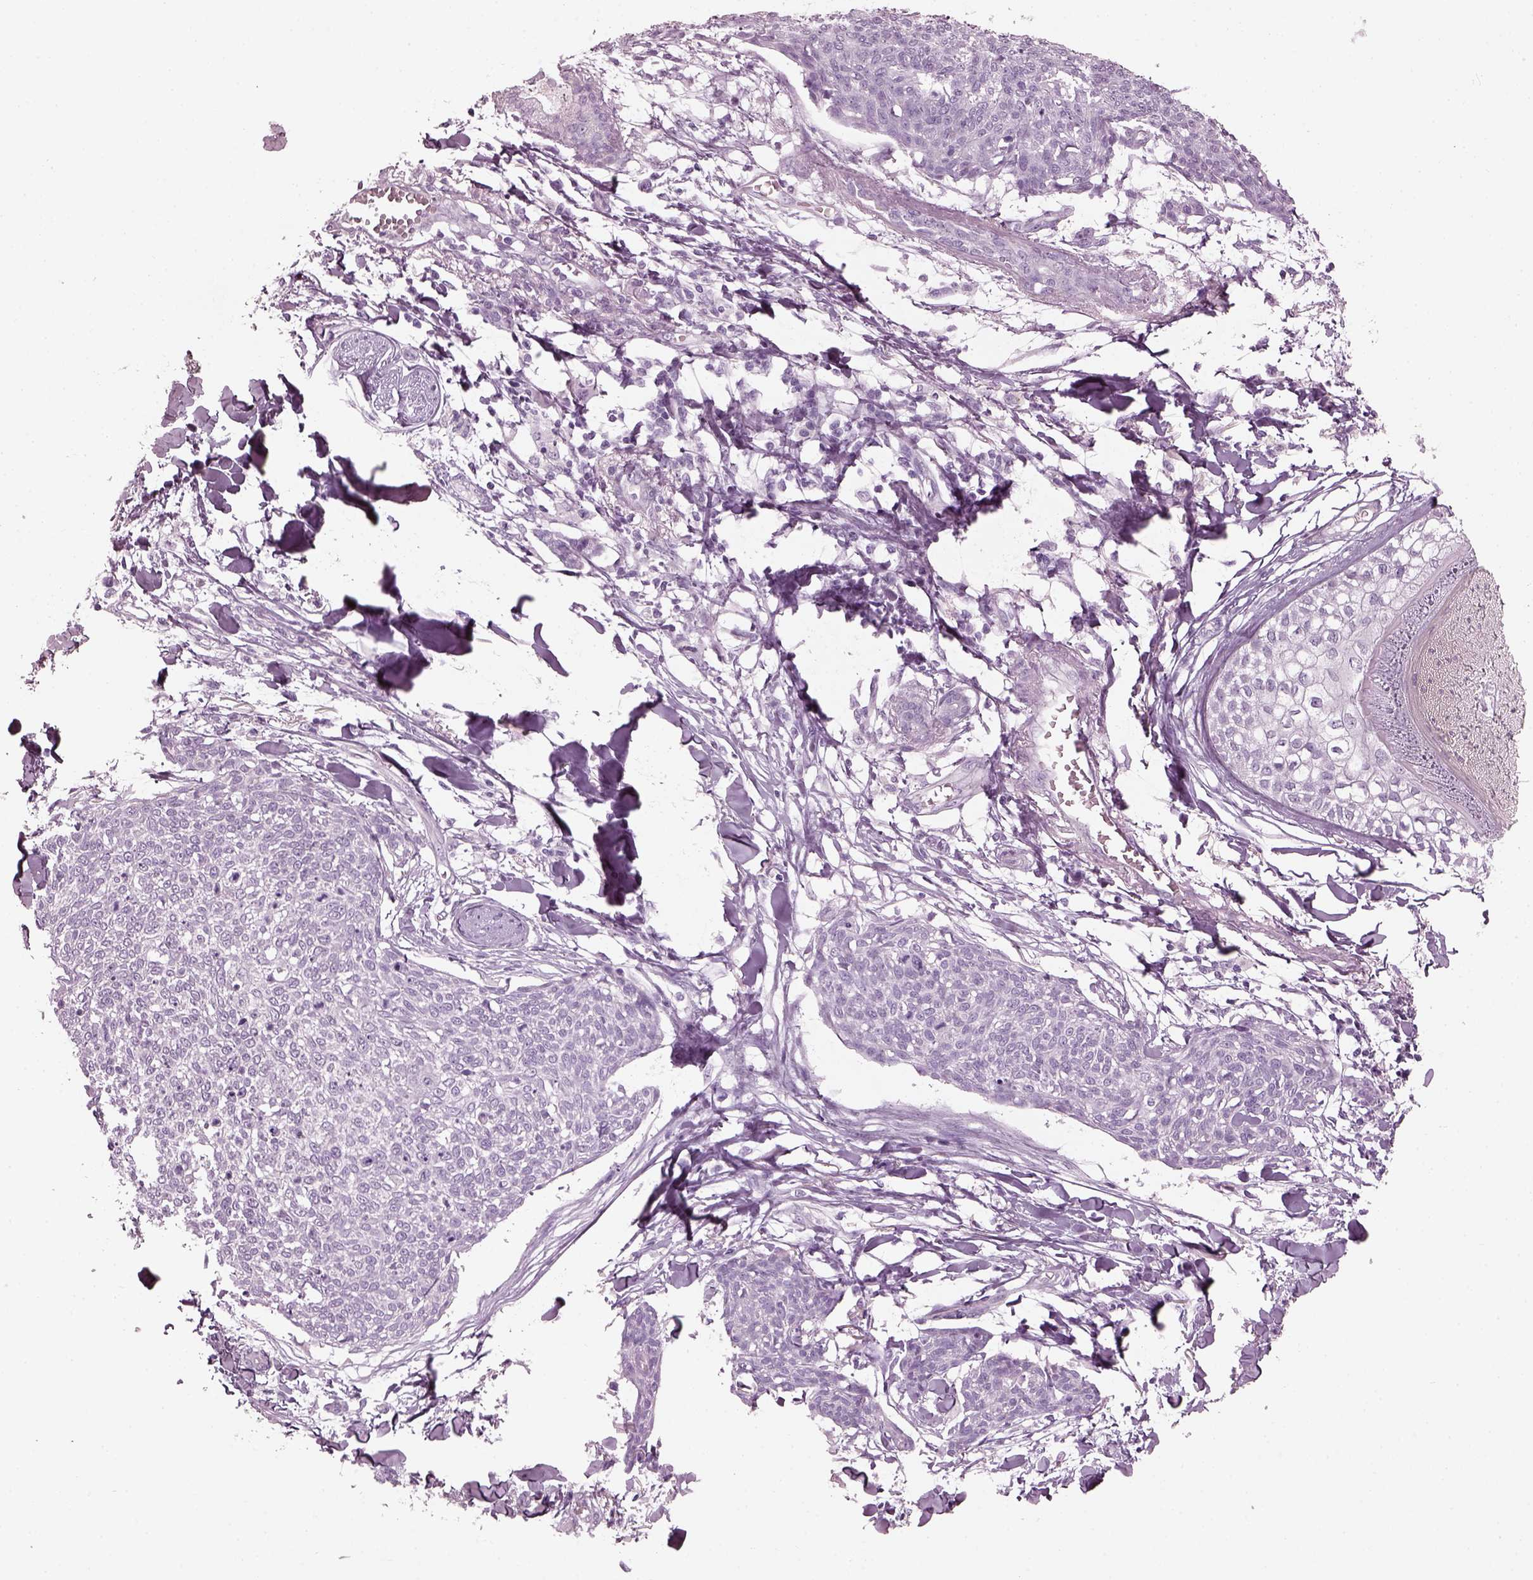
{"staining": {"intensity": "negative", "quantity": "none", "location": "none"}, "tissue": "skin cancer", "cell_type": "Tumor cells", "image_type": "cancer", "snomed": [{"axis": "morphology", "description": "Squamous cell carcinoma, NOS"}, {"axis": "topography", "description": "Skin"}, {"axis": "topography", "description": "Vulva"}], "caption": "Immunohistochemical staining of human skin cancer shows no significant positivity in tumor cells. (DAB immunohistochemistry (IHC) visualized using brightfield microscopy, high magnification).", "gene": "PDC", "patient": {"sex": "female", "age": 75}}